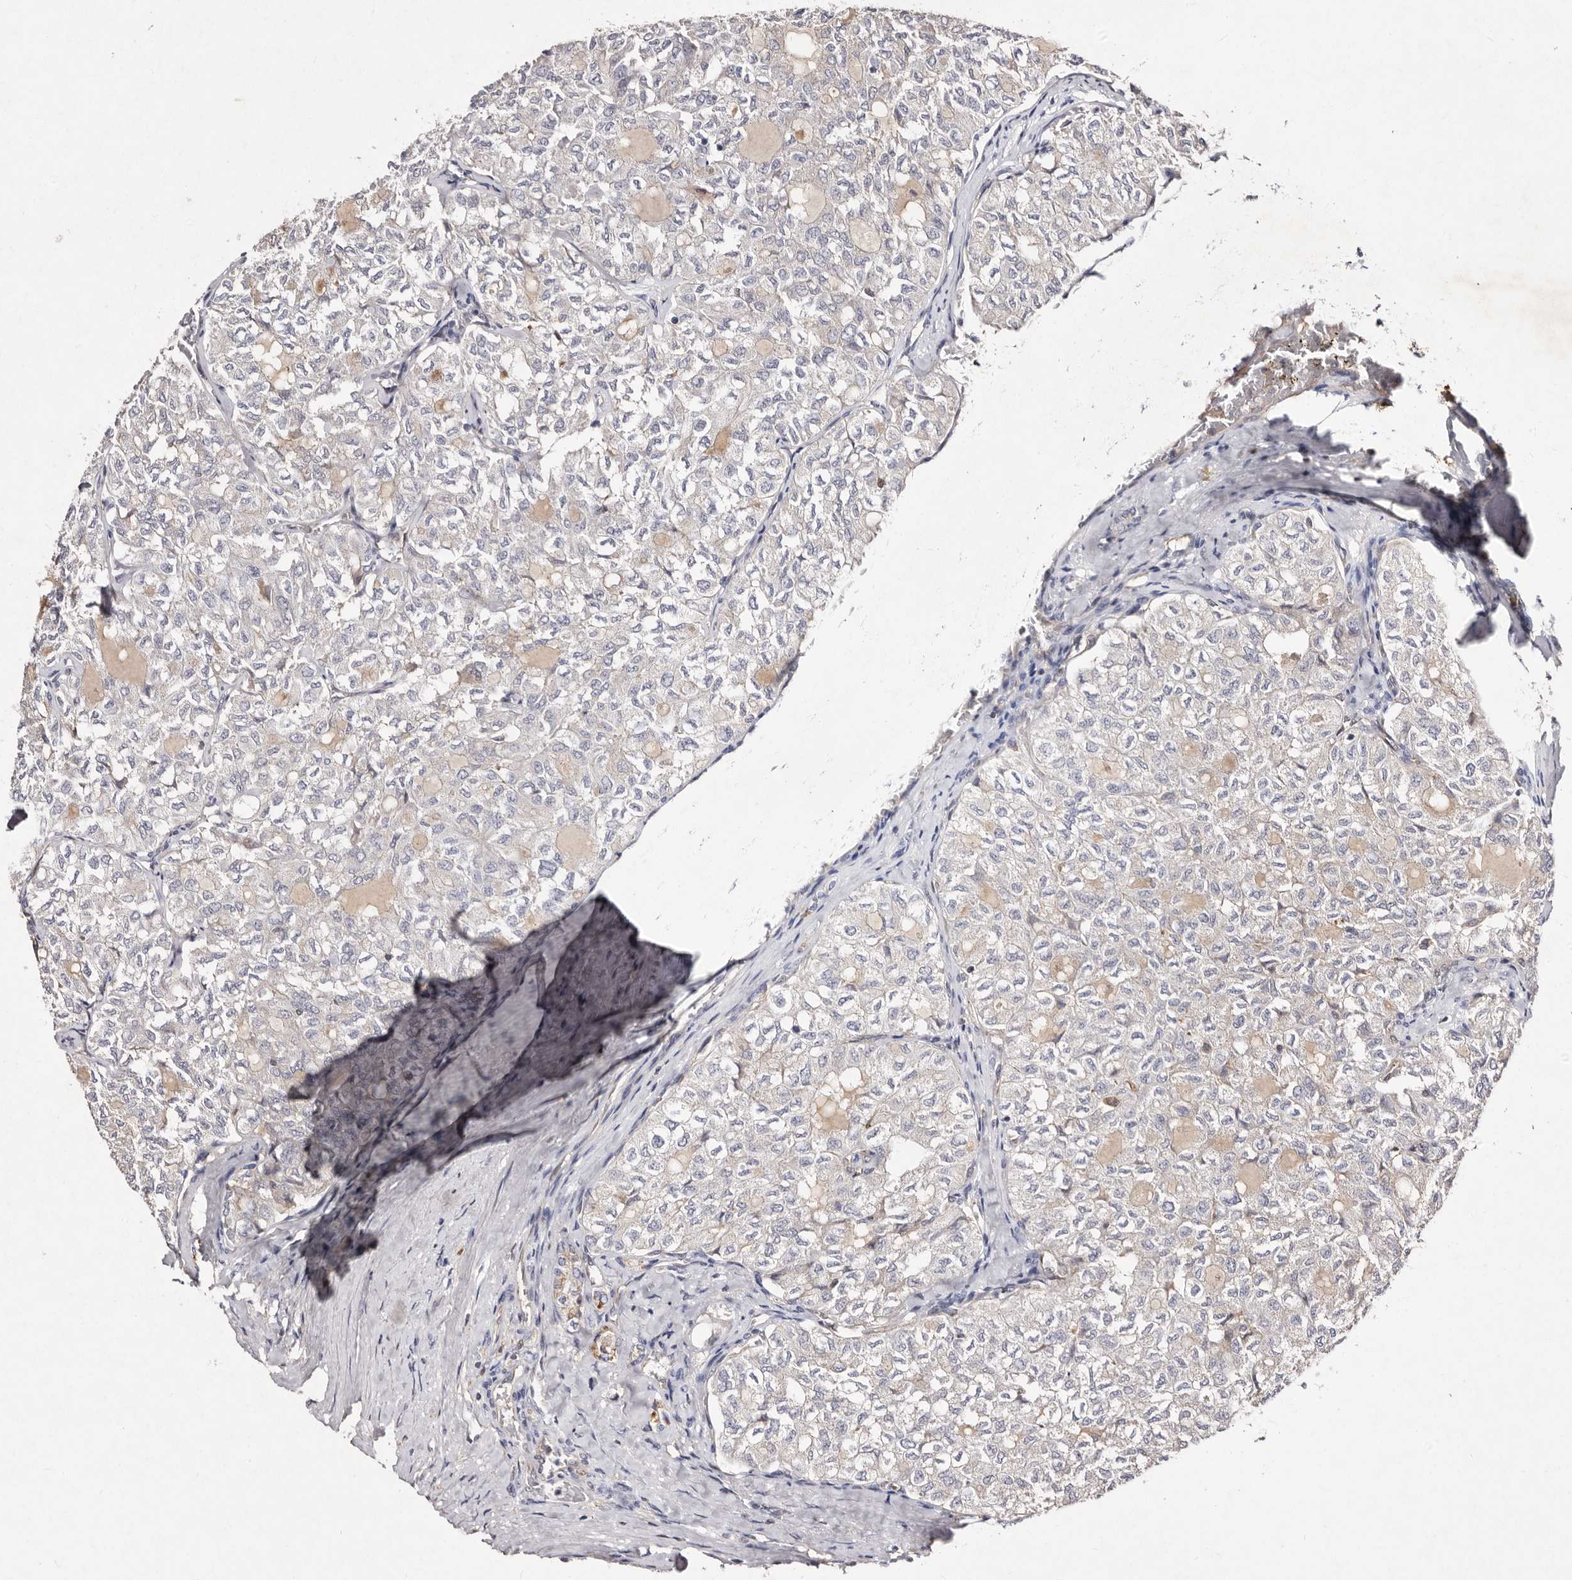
{"staining": {"intensity": "negative", "quantity": "none", "location": "none"}, "tissue": "thyroid cancer", "cell_type": "Tumor cells", "image_type": "cancer", "snomed": [{"axis": "morphology", "description": "Follicular adenoma carcinoma, NOS"}, {"axis": "topography", "description": "Thyroid gland"}], "caption": "There is no significant expression in tumor cells of follicular adenoma carcinoma (thyroid).", "gene": "GIMAP4", "patient": {"sex": "male", "age": 75}}